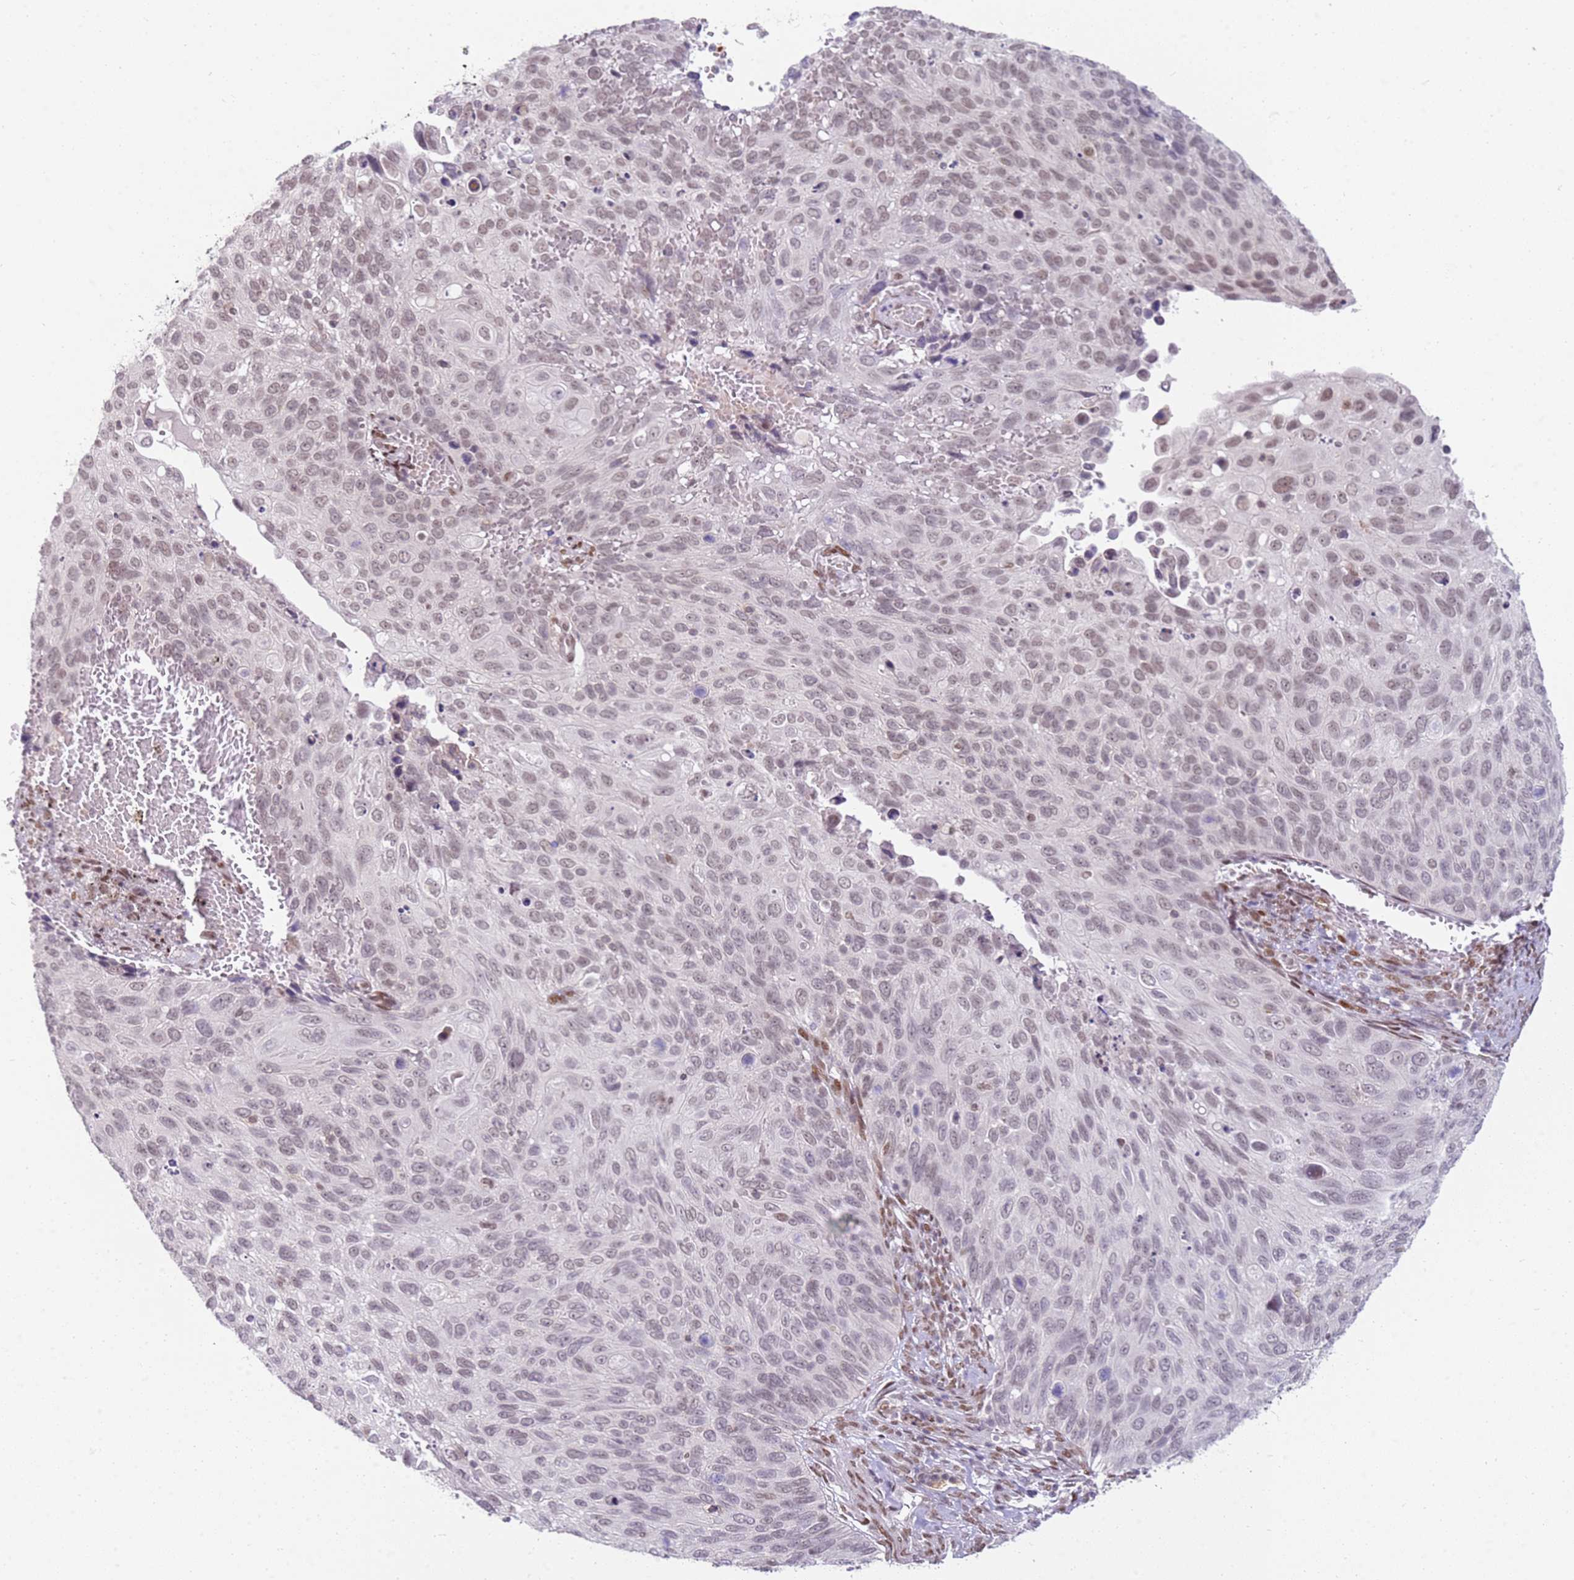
{"staining": {"intensity": "weak", "quantity": "25%-75%", "location": "nuclear"}, "tissue": "cervical cancer", "cell_type": "Tumor cells", "image_type": "cancer", "snomed": [{"axis": "morphology", "description": "Squamous cell carcinoma, NOS"}, {"axis": "topography", "description": "Cervix"}], "caption": "Immunohistochemistry (IHC) image of neoplastic tissue: human cervical cancer stained using IHC exhibits low levels of weak protein expression localized specifically in the nuclear of tumor cells, appearing as a nuclear brown color.", "gene": "PHC2", "patient": {"sex": "female", "age": 70}}